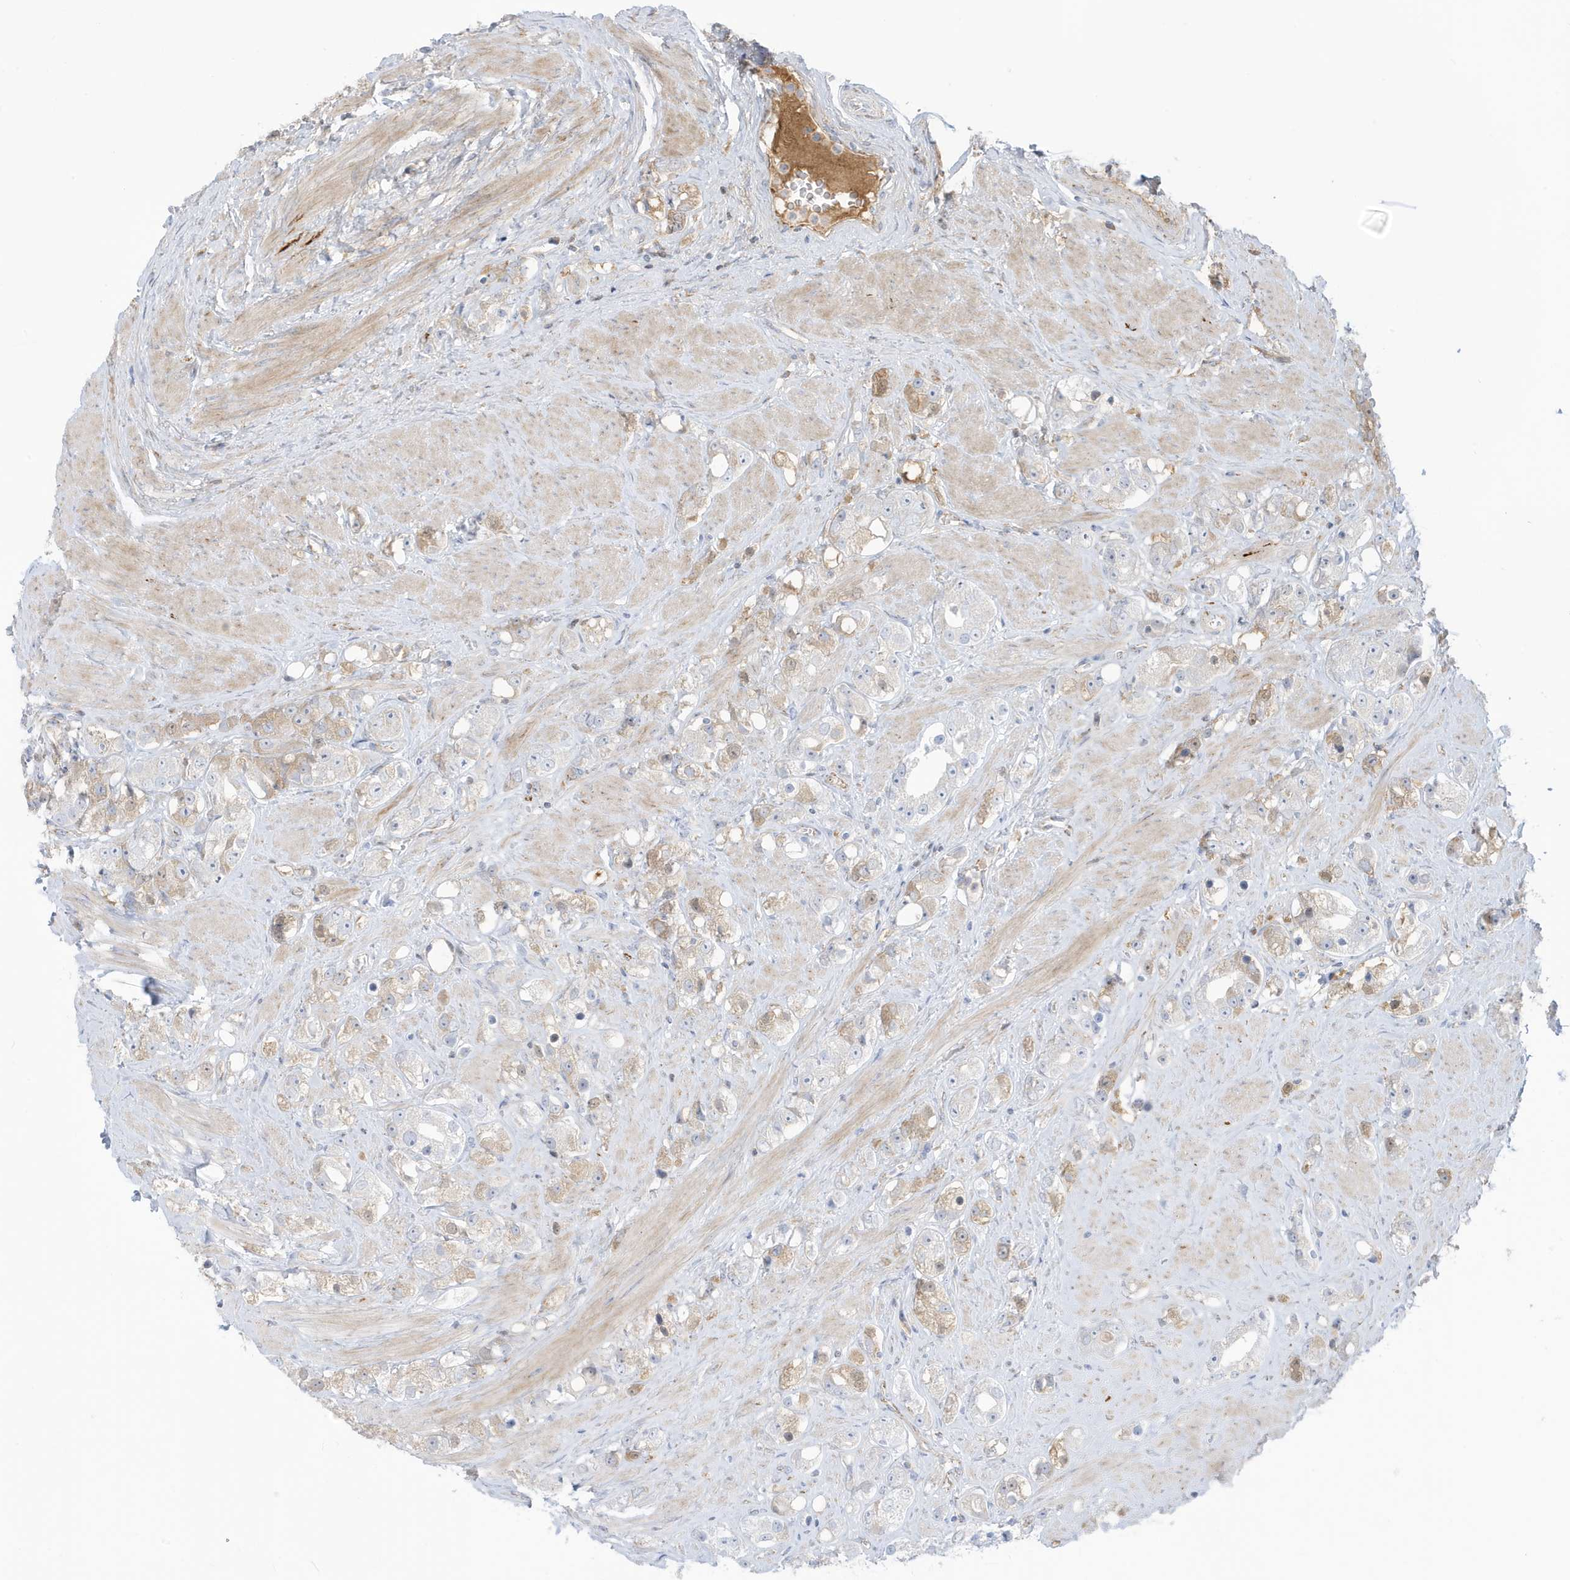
{"staining": {"intensity": "weak", "quantity": "25%-75%", "location": "cytoplasmic/membranous"}, "tissue": "prostate cancer", "cell_type": "Tumor cells", "image_type": "cancer", "snomed": [{"axis": "morphology", "description": "Adenocarcinoma, NOS"}, {"axis": "topography", "description": "Prostate"}], "caption": "Protein analysis of prostate cancer tissue reveals weak cytoplasmic/membranous positivity in about 25%-75% of tumor cells.", "gene": "IFT57", "patient": {"sex": "male", "age": 79}}